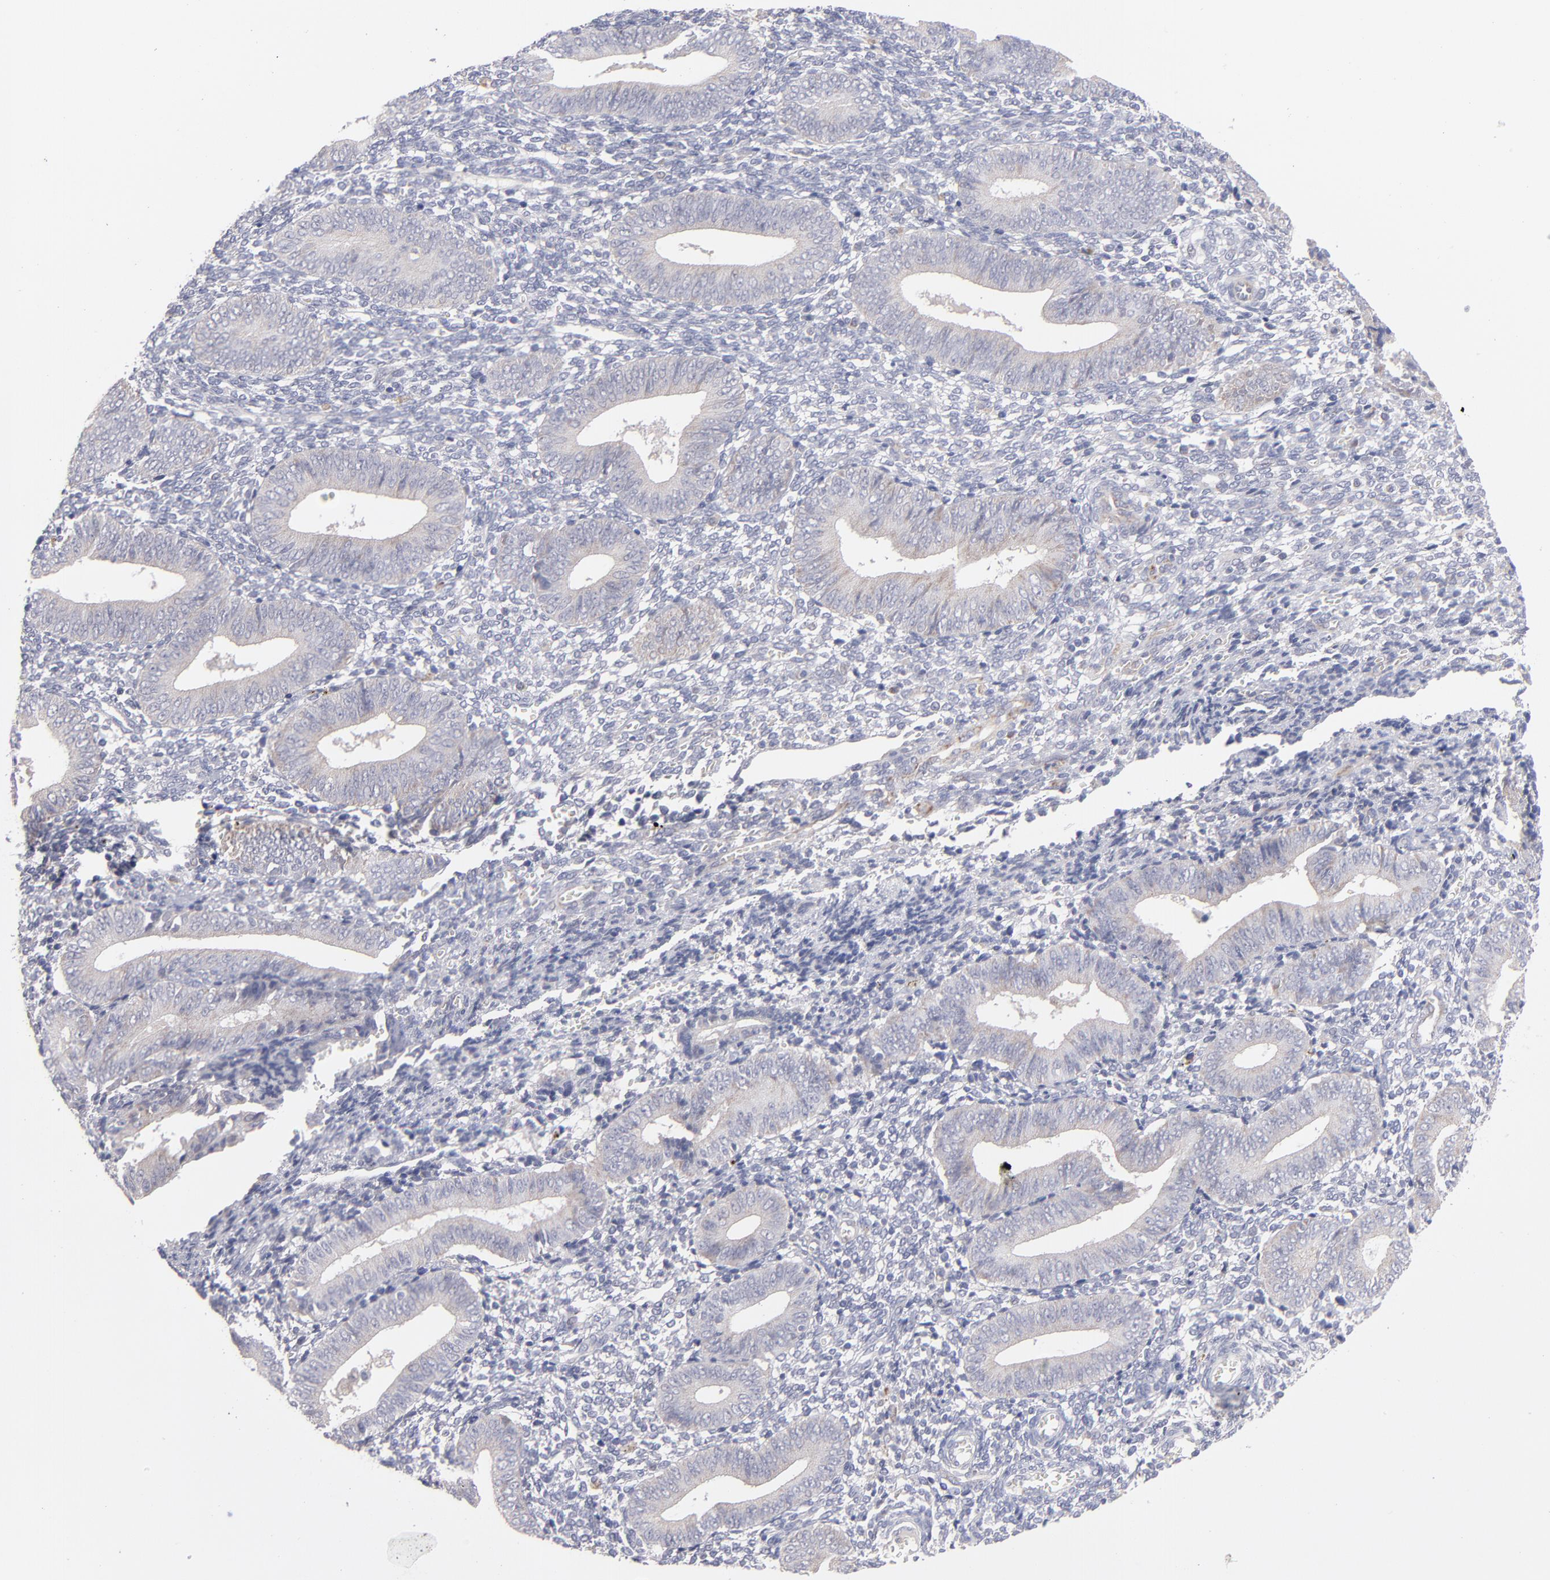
{"staining": {"intensity": "weak", "quantity": "<25%", "location": "cytoplasmic/membranous"}, "tissue": "endometrium", "cell_type": "Cells in endometrial stroma", "image_type": "normal", "snomed": [{"axis": "morphology", "description": "Normal tissue, NOS"}, {"axis": "topography", "description": "Uterus"}, {"axis": "topography", "description": "Endometrium"}], "caption": "There is no significant staining in cells in endometrial stroma of endometrium. (DAB IHC with hematoxylin counter stain).", "gene": "HCCS", "patient": {"sex": "female", "age": 33}}